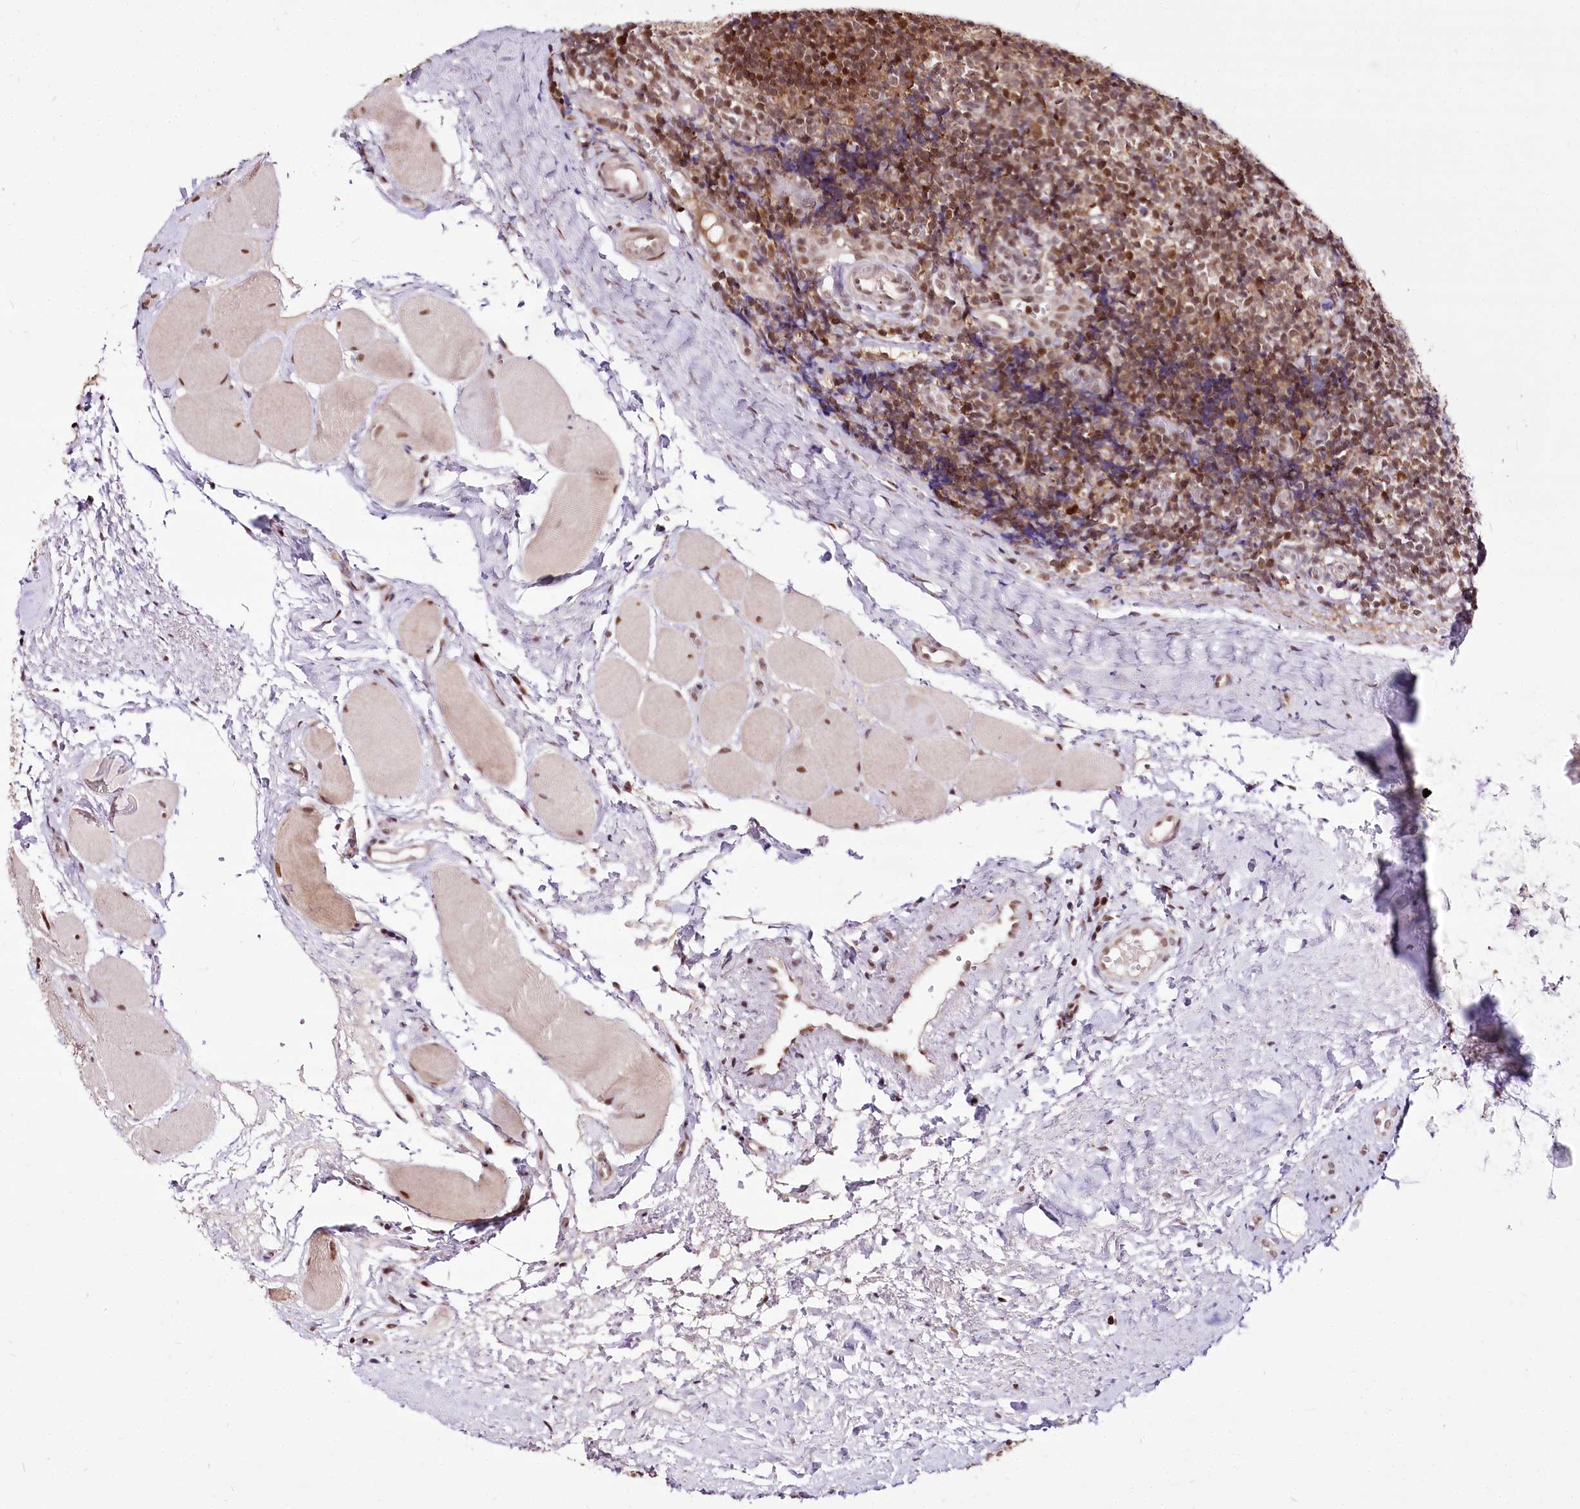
{"staining": {"intensity": "moderate", "quantity": "<25%", "location": "nuclear"}, "tissue": "tonsil", "cell_type": "Germinal center cells", "image_type": "normal", "snomed": [{"axis": "morphology", "description": "Normal tissue, NOS"}, {"axis": "topography", "description": "Tonsil"}], "caption": "Germinal center cells display low levels of moderate nuclear expression in approximately <25% of cells in benign human tonsil.", "gene": "POLA2", "patient": {"sex": "female", "age": 19}}